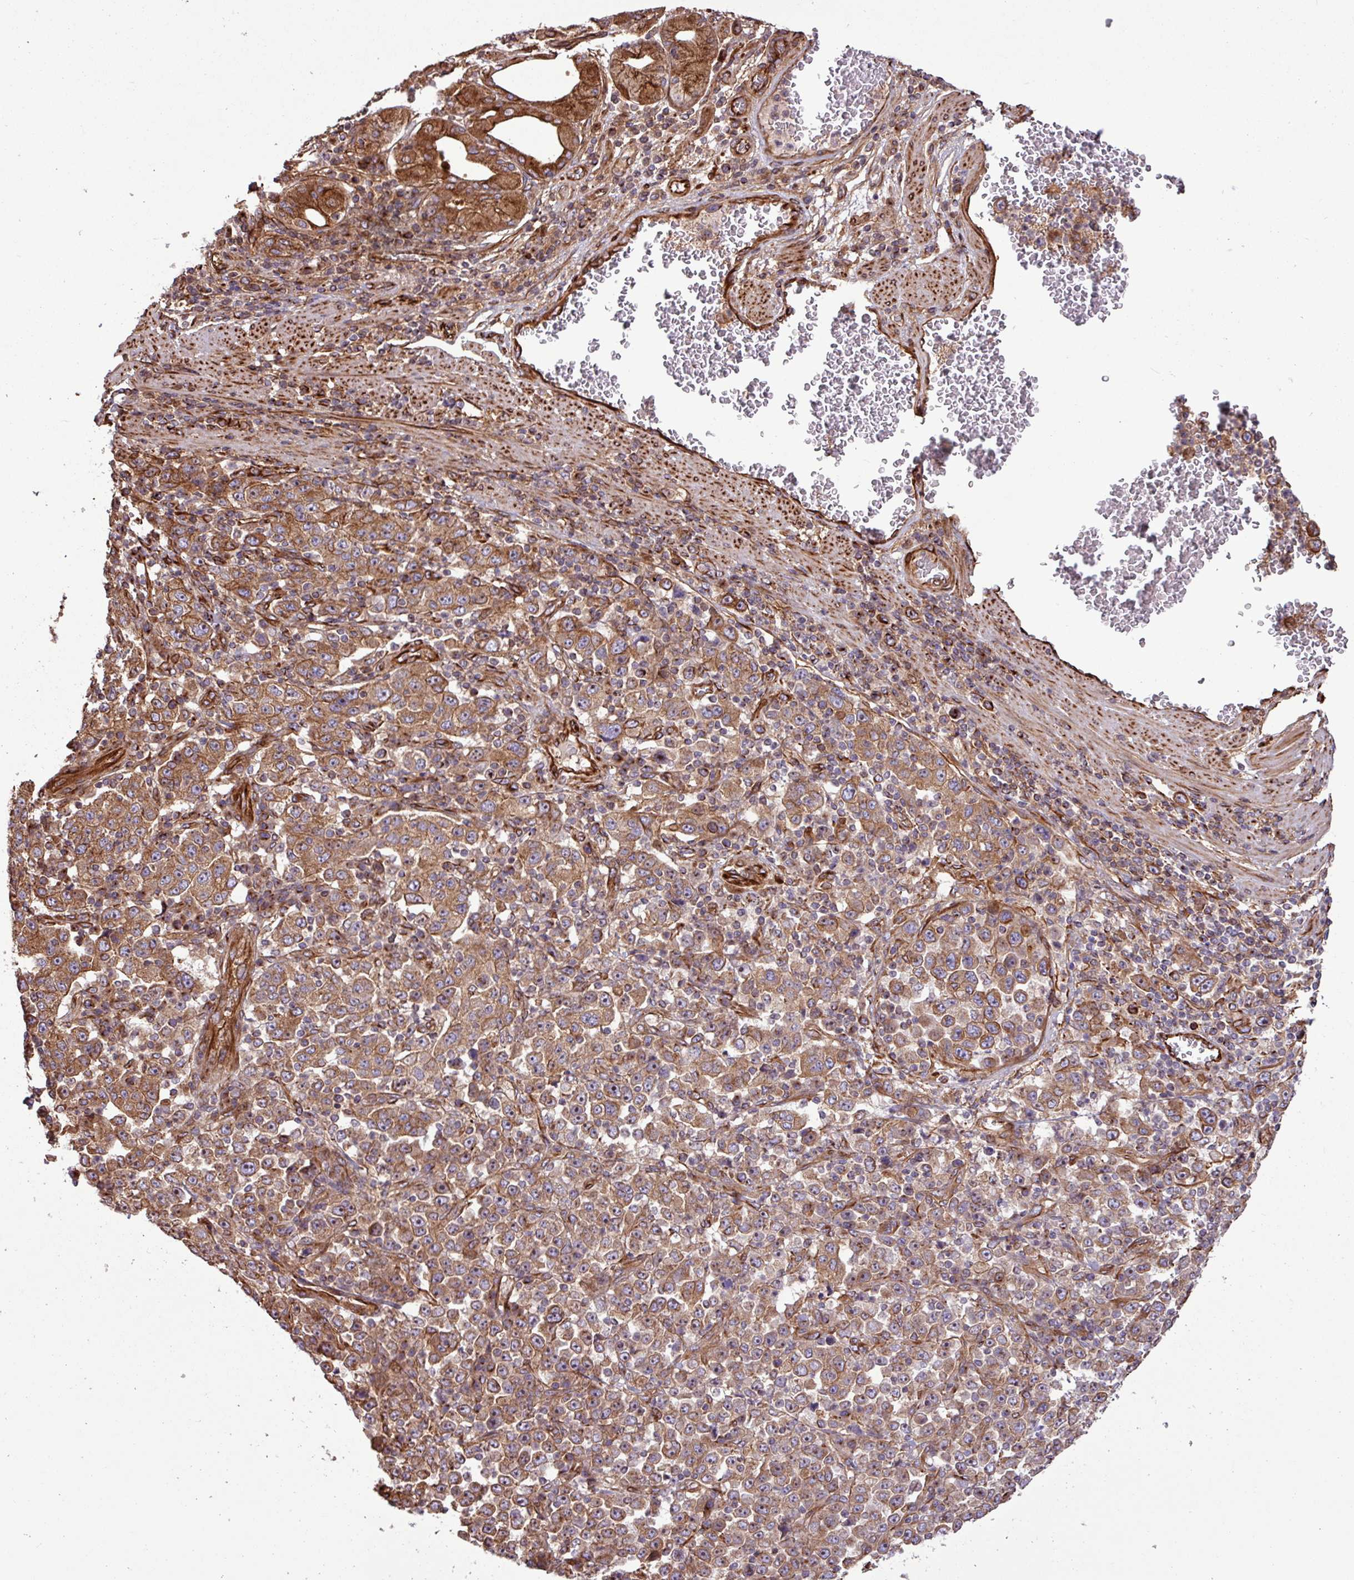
{"staining": {"intensity": "strong", "quantity": ">75%", "location": "cytoplasmic/membranous,nuclear"}, "tissue": "stomach cancer", "cell_type": "Tumor cells", "image_type": "cancer", "snomed": [{"axis": "morphology", "description": "Normal tissue, NOS"}, {"axis": "morphology", "description": "Adenocarcinoma, NOS"}, {"axis": "topography", "description": "Stomach, upper"}, {"axis": "topography", "description": "Stomach"}], "caption": "Adenocarcinoma (stomach) tissue exhibits strong cytoplasmic/membranous and nuclear positivity in about >75% of tumor cells", "gene": "ZNF300", "patient": {"sex": "male", "age": 59}}